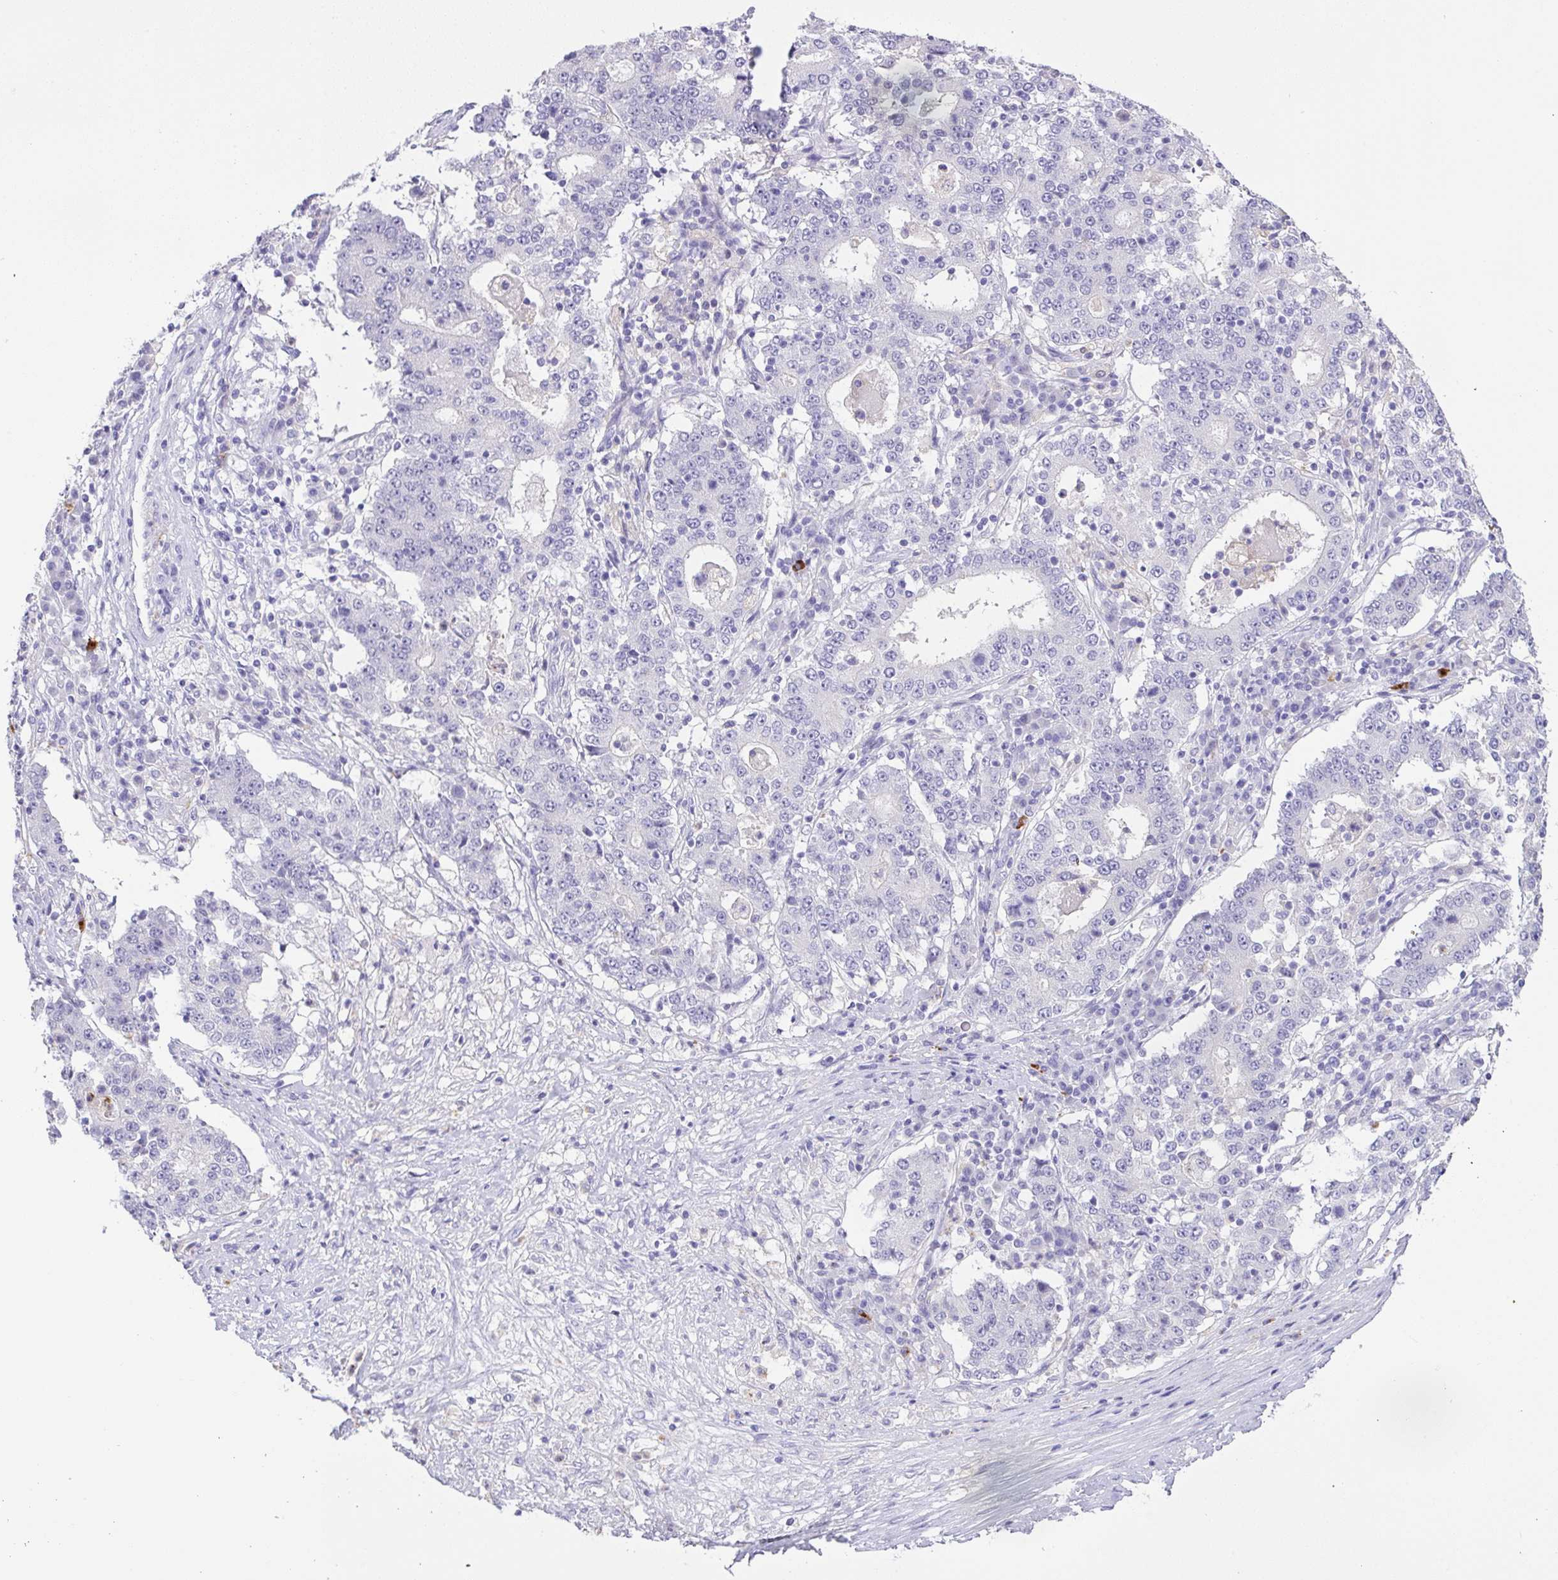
{"staining": {"intensity": "negative", "quantity": "none", "location": "none"}, "tissue": "stomach cancer", "cell_type": "Tumor cells", "image_type": "cancer", "snomed": [{"axis": "morphology", "description": "Adenocarcinoma, NOS"}, {"axis": "topography", "description": "Stomach"}], "caption": "Immunohistochemical staining of human stomach adenocarcinoma shows no significant staining in tumor cells.", "gene": "CST11", "patient": {"sex": "male", "age": 59}}